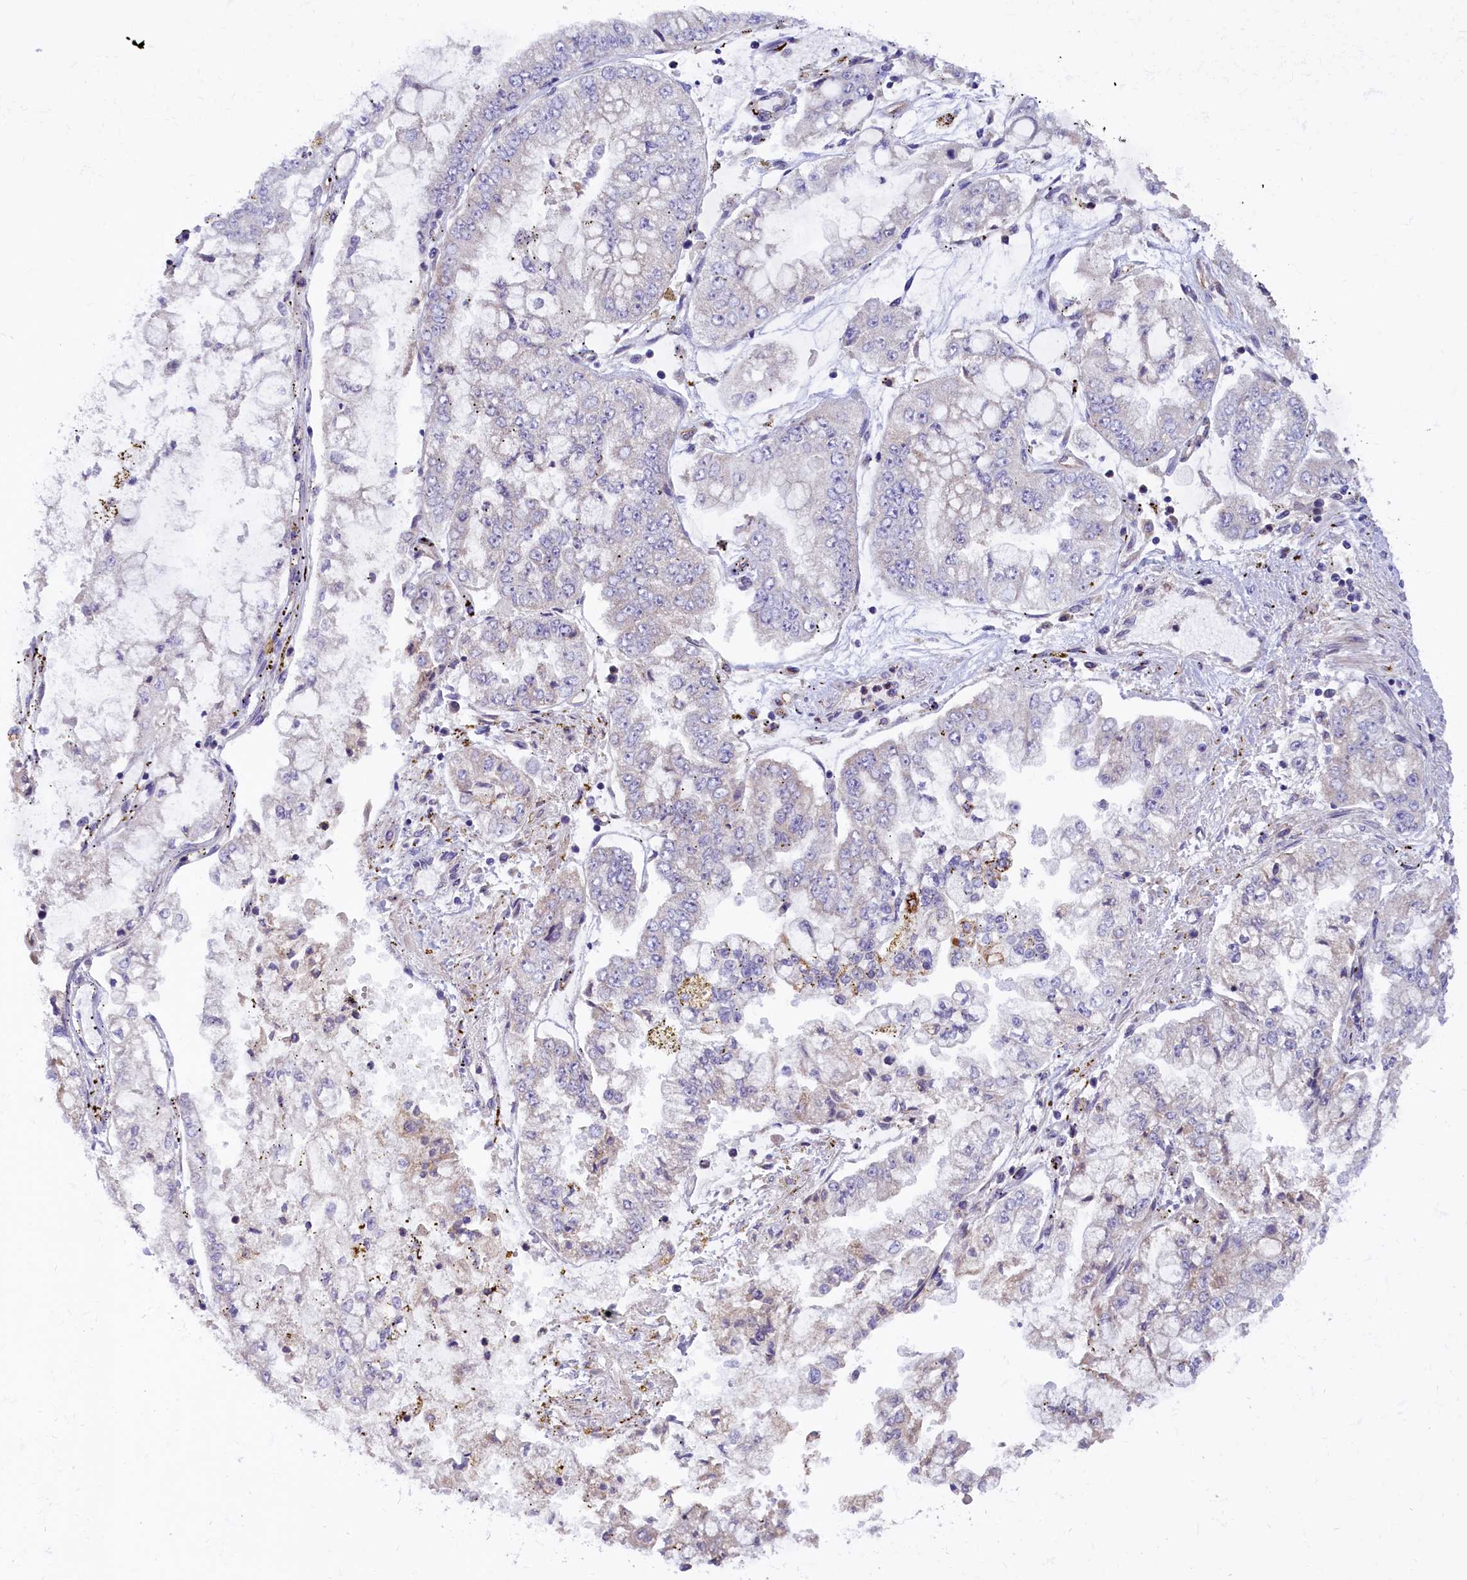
{"staining": {"intensity": "negative", "quantity": "none", "location": "none"}, "tissue": "stomach cancer", "cell_type": "Tumor cells", "image_type": "cancer", "snomed": [{"axis": "morphology", "description": "Adenocarcinoma, NOS"}, {"axis": "topography", "description": "Stomach"}], "caption": "An IHC micrograph of stomach cancer is shown. There is no staining in tumor cells of stomach cancer.", "gene": "DNAJB9", "patient": {"sex": "male", "age": 76}}